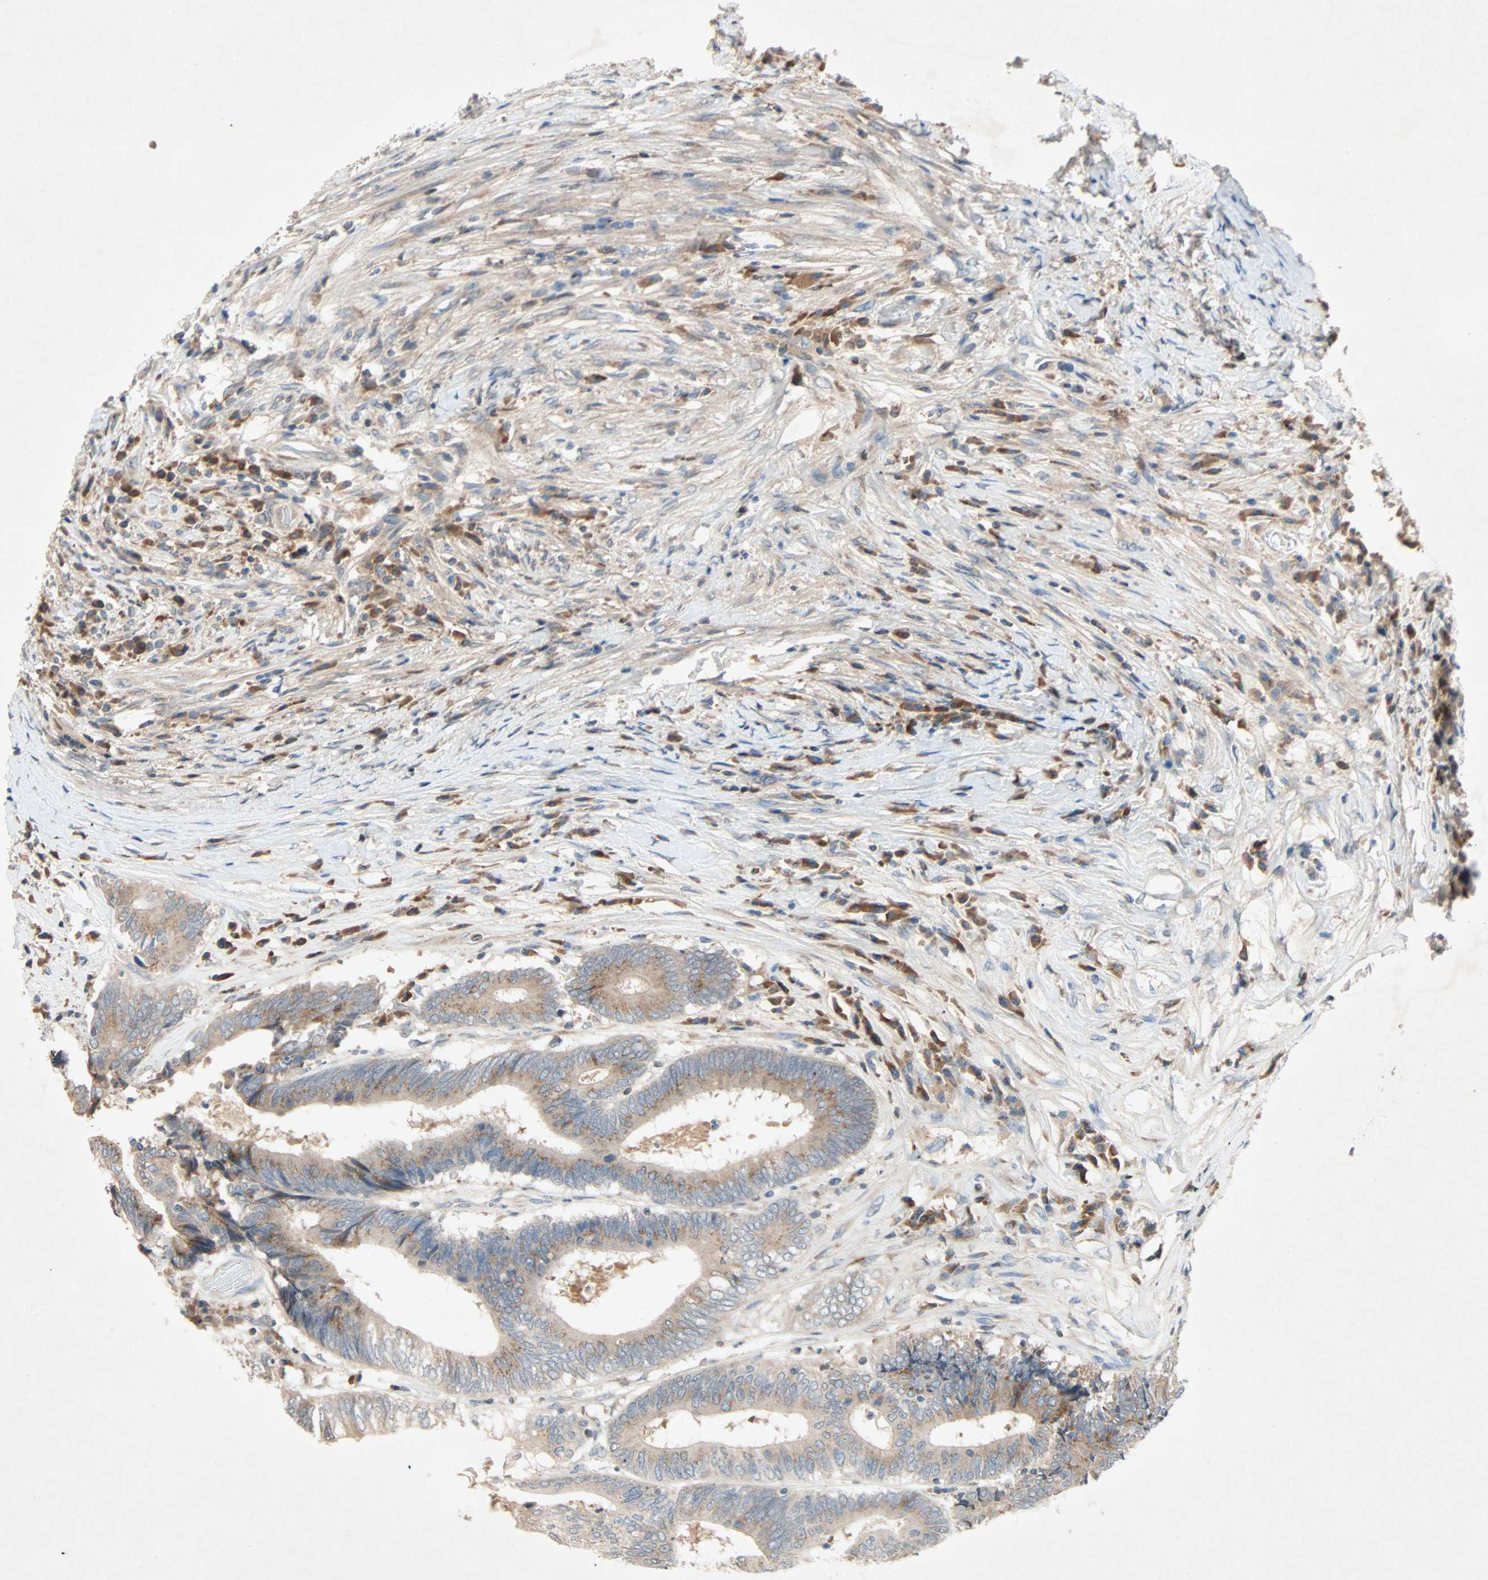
{"staining": {"intensity": "moderate", "quantity": "25%-75%", "location": "cytoplasmic/membranous"}, "tissue": "colorectal cancer", "cell_type": "Tumor cells", "image_type": "cancer", "snomed": [{"axis": "morphology", "description": "Adenocarcinoma, NOS"}, {"axis": "topography", "description": "Rectum"}], "caption": "Immunohistochemical staining of colorectal cancer displays medium levels of moderate cytoplasmic/membranous staining in approximately 25%-75% of tumor cells.", "gene": "XYLT1", "patient": {"sex": "male", "age": 63}}